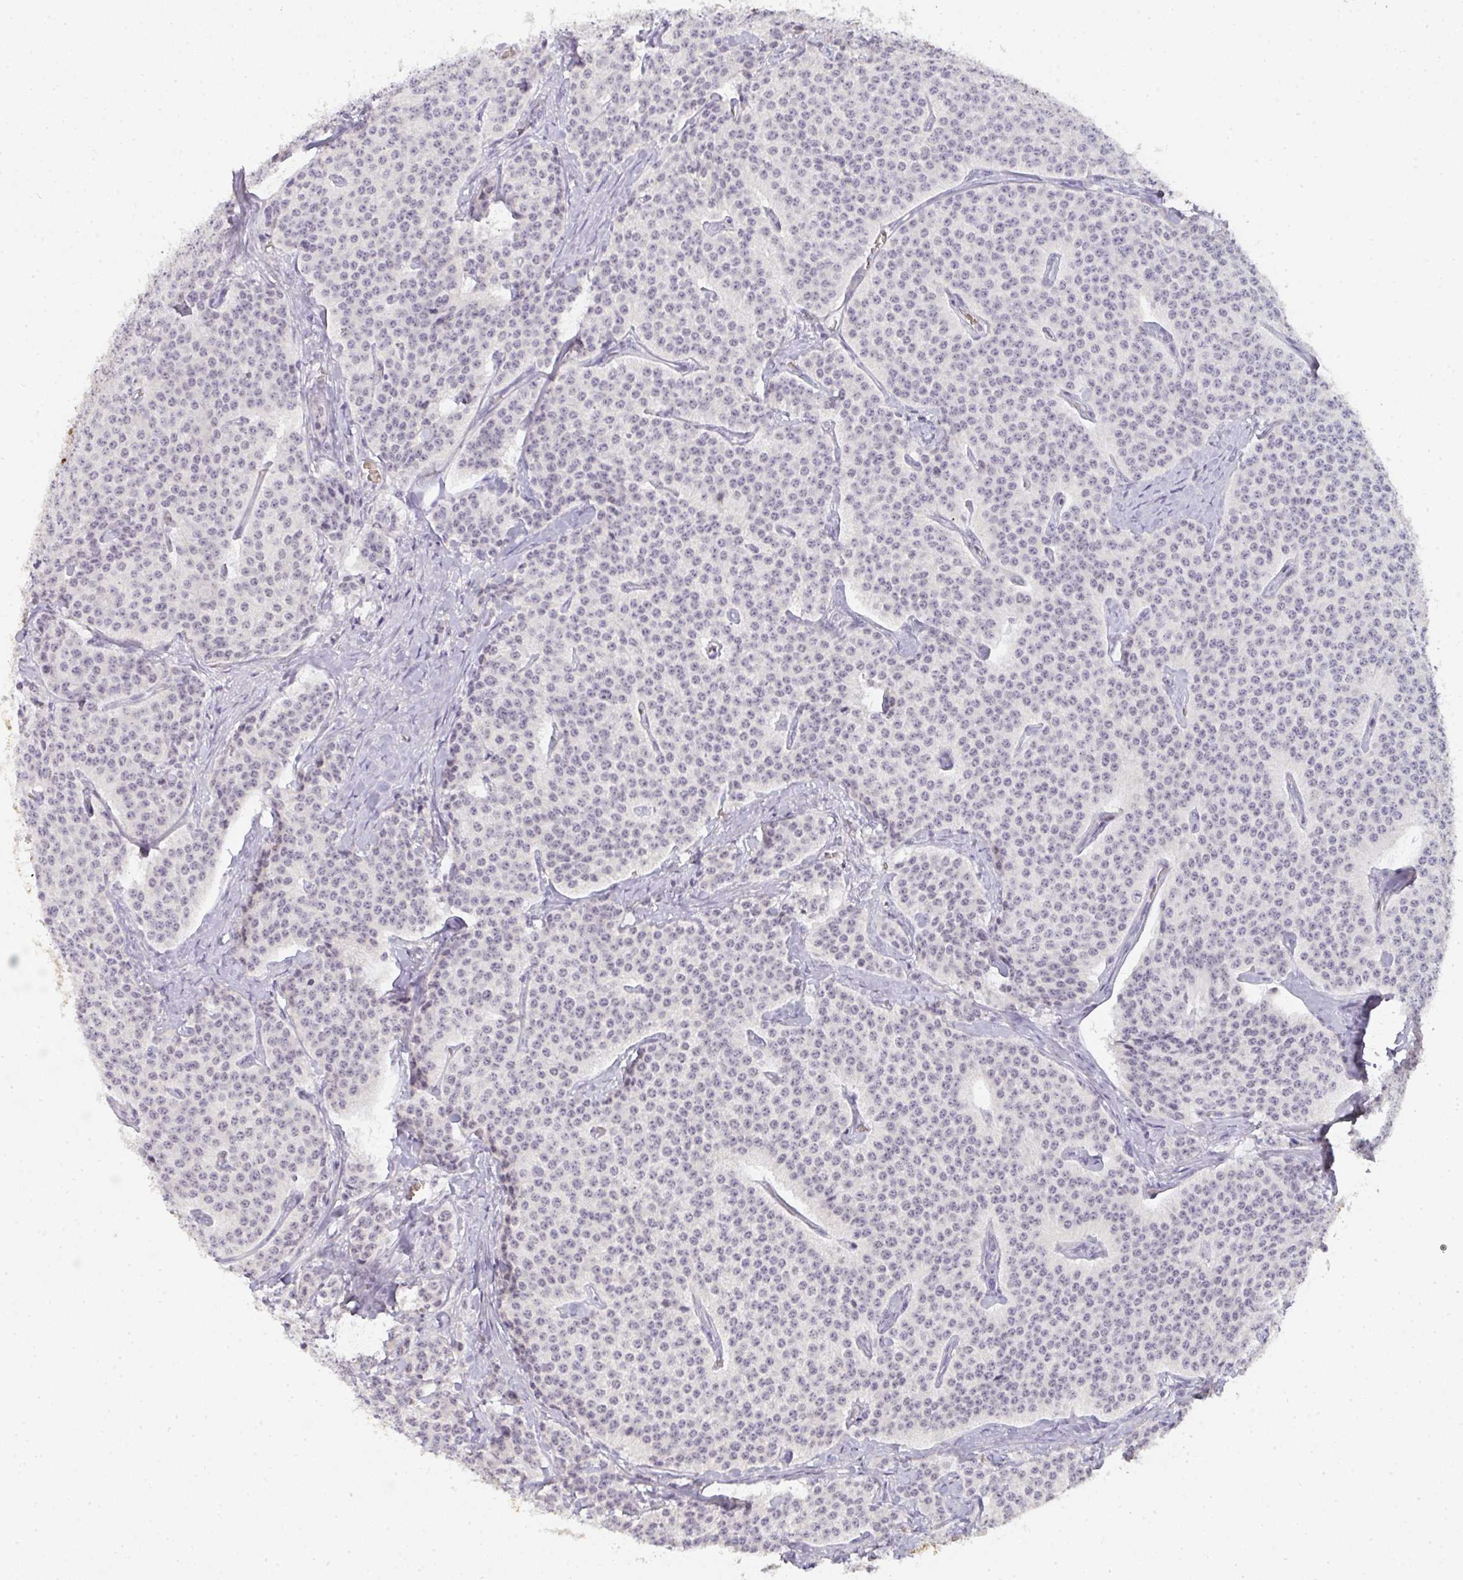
{"staining": {"intensity": "negative", "quantity": "none", "location": "none"}, "tissue": "carcinoid", "cell_type": "Tumor cells", "image_type": "cancer", "snomed": [{"axis": "morphology", "description": "Carcinoid, malignant, NOS"}, {"axis": "topography", "description": "Small intestine"}], "caption": "Immunohistochemistry of carcinoid displays no positivity in tumor cells.", "gene": "TNMD", "patient": {"sex": "female", "age": 64}}